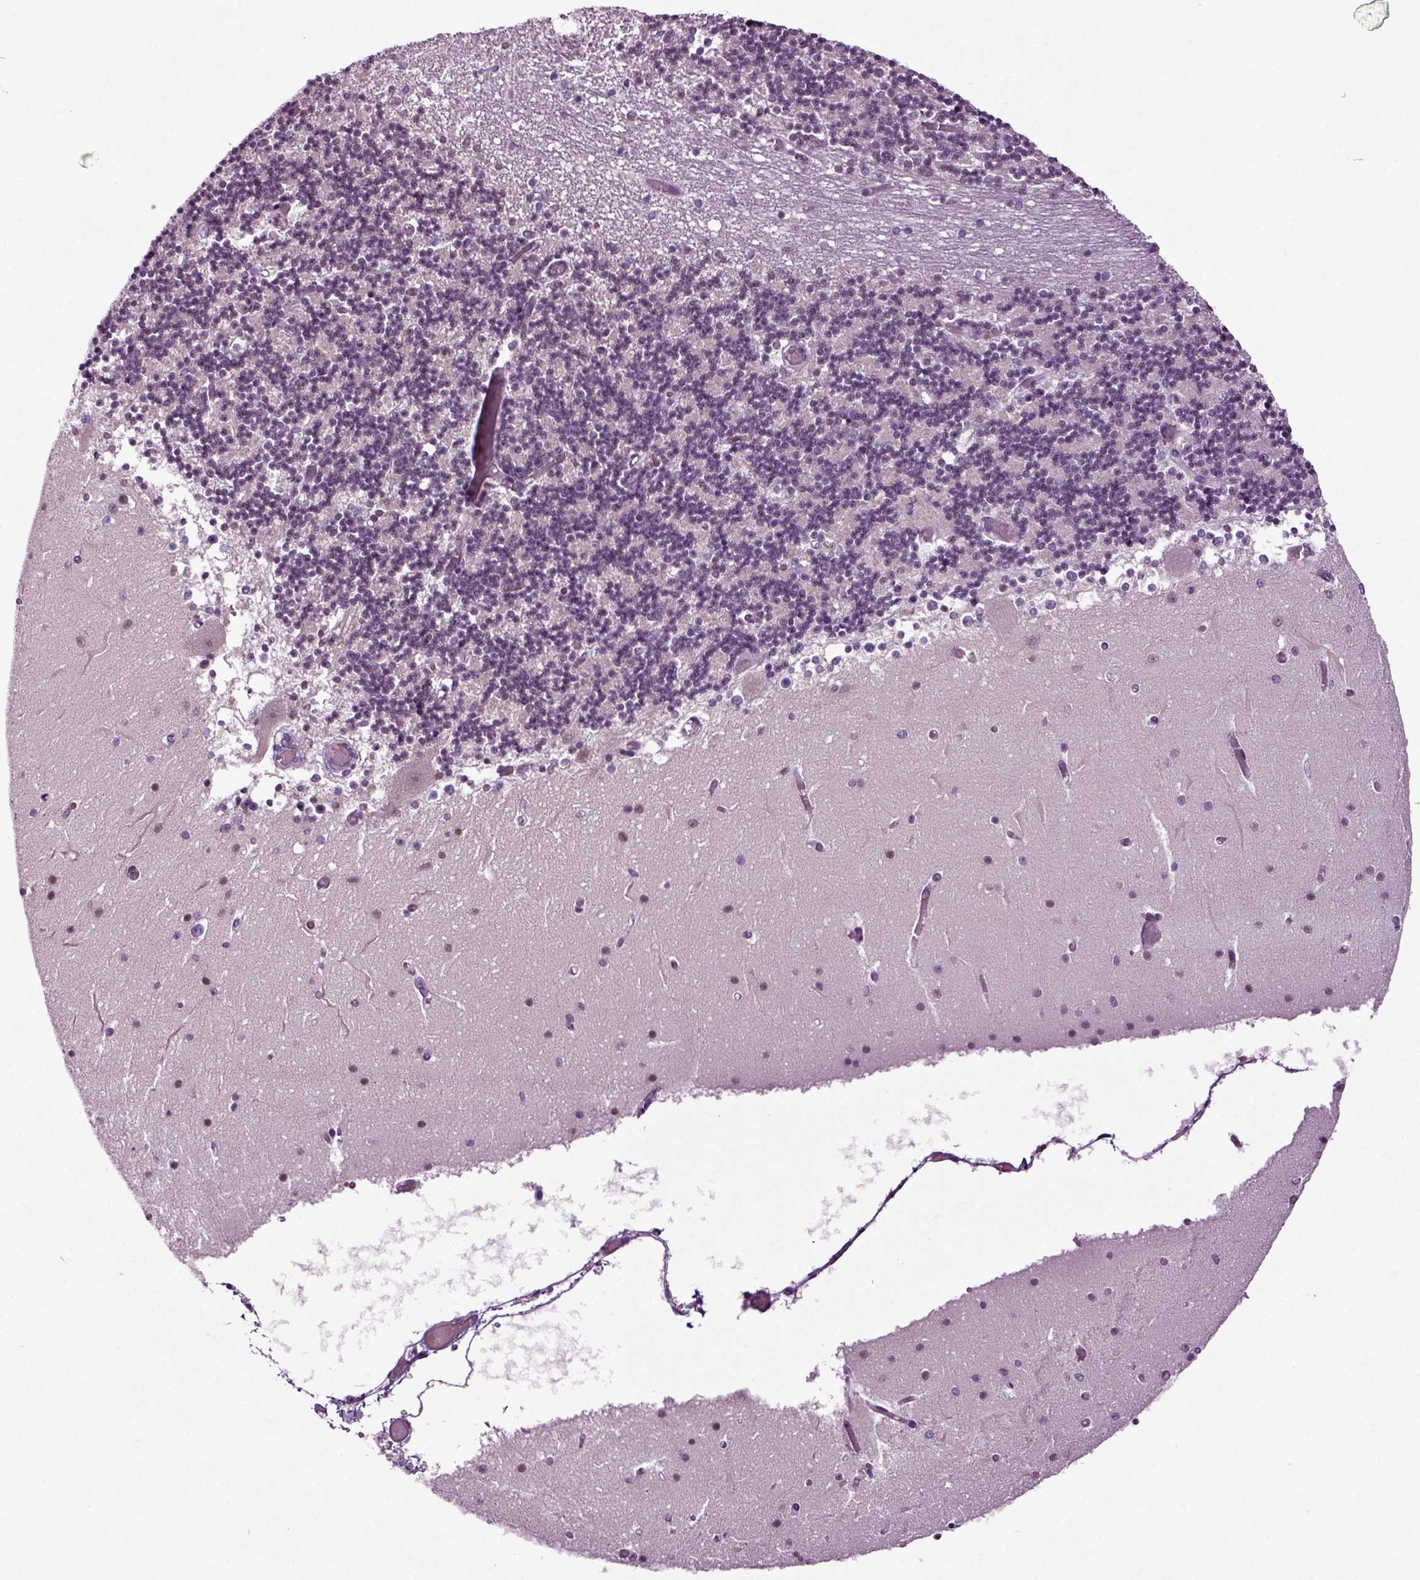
{"staining": {"intensity": "negative", "quantity": "none", "location": "none"}, "tissue": "cerebellum", "cell_type": "Cells in granular layer", "image_type": "normal", "snomed": [{"axis": "morphology", "description": "Normal tissue, NOS"}, {"axis": "topography", "description": "Cerebellum"}], "caption": "Histopathology image shows no protein expression in cells in granular layer of benign cerebellum. (DAB IHC visualized using brightfield microscopy, high magnification).", "gene": "SPATA17", "patient": {"sex": "female", "age": 28}}